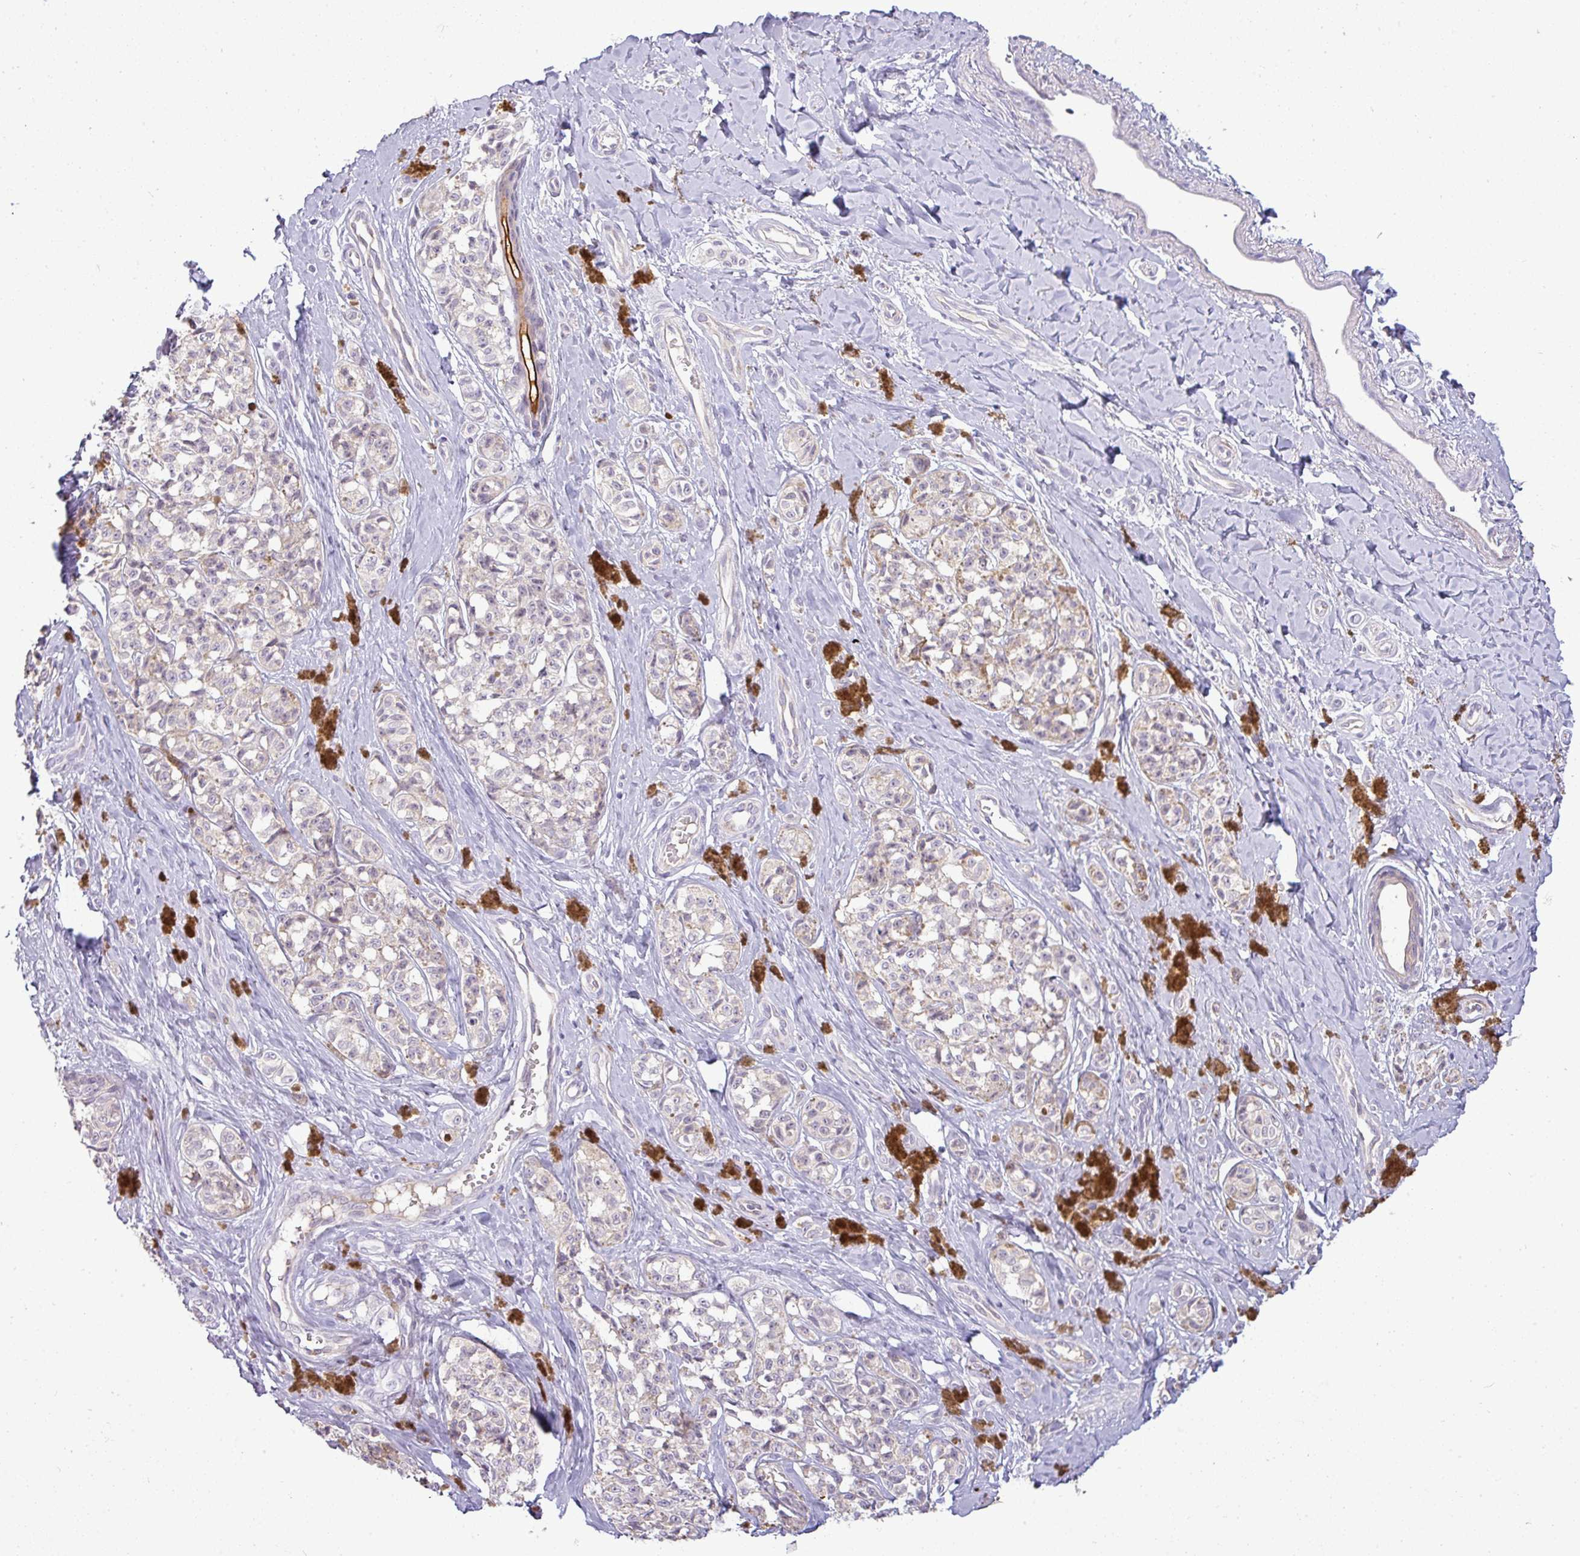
{"staining": {"intensity": "negative", "quantity": "none", "location": "none"}, "tissue": "melanoma", "cell_type": "Tumor cells", "image_type": "cancer", "snomed": [{"axis": "morphology", "description": "Malignant melanoma, NOS"}, {"axis": "topography", "description": "Skin"}], "caption": "Malignant melanoma stained for a protein using immunohistochemistry demonstrates no positivity tumor cells.", "gene": "APOM", "patient": {"sex": "female", "age": 65}}